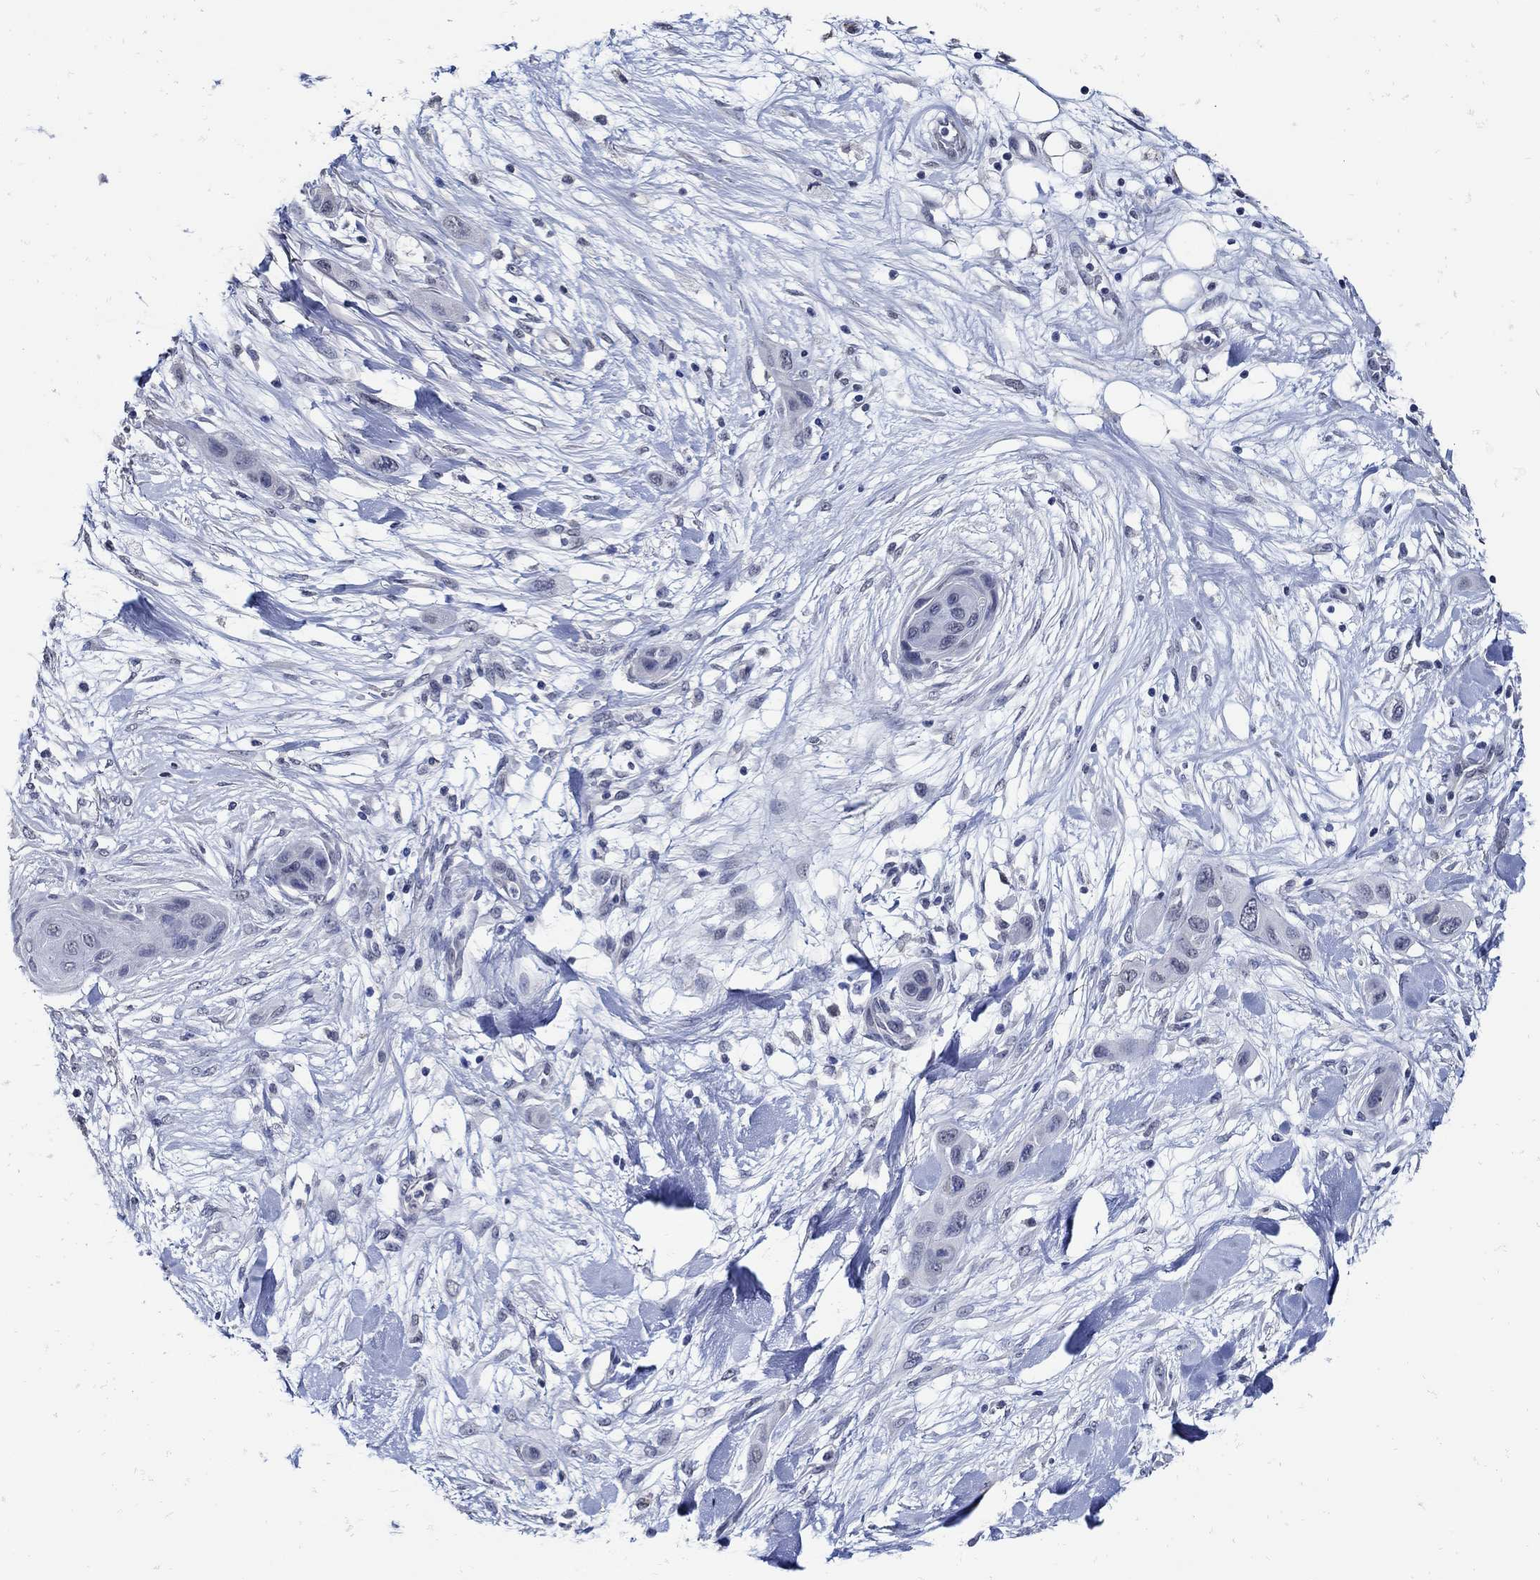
{"staining": {"intensity": "negative", "quantity": "none", "location": "none"}, "tissue": "skin cancer", "cell_type": "Tumor cells", "image_type": "cancer", "snomed": [{"axis": "morphology", "description": "Squamous cell carcinoma, NOS"}, {"axis": "topography", "description": "Skin"}], "caption": "Immunohistochemistry histopathology image of skin squamous cell carcinoma stained for a protein (brown), which displays no expression in tumor cells.", "gene": "KCNN3", "patient": {"sex": "male", "age": 79}}